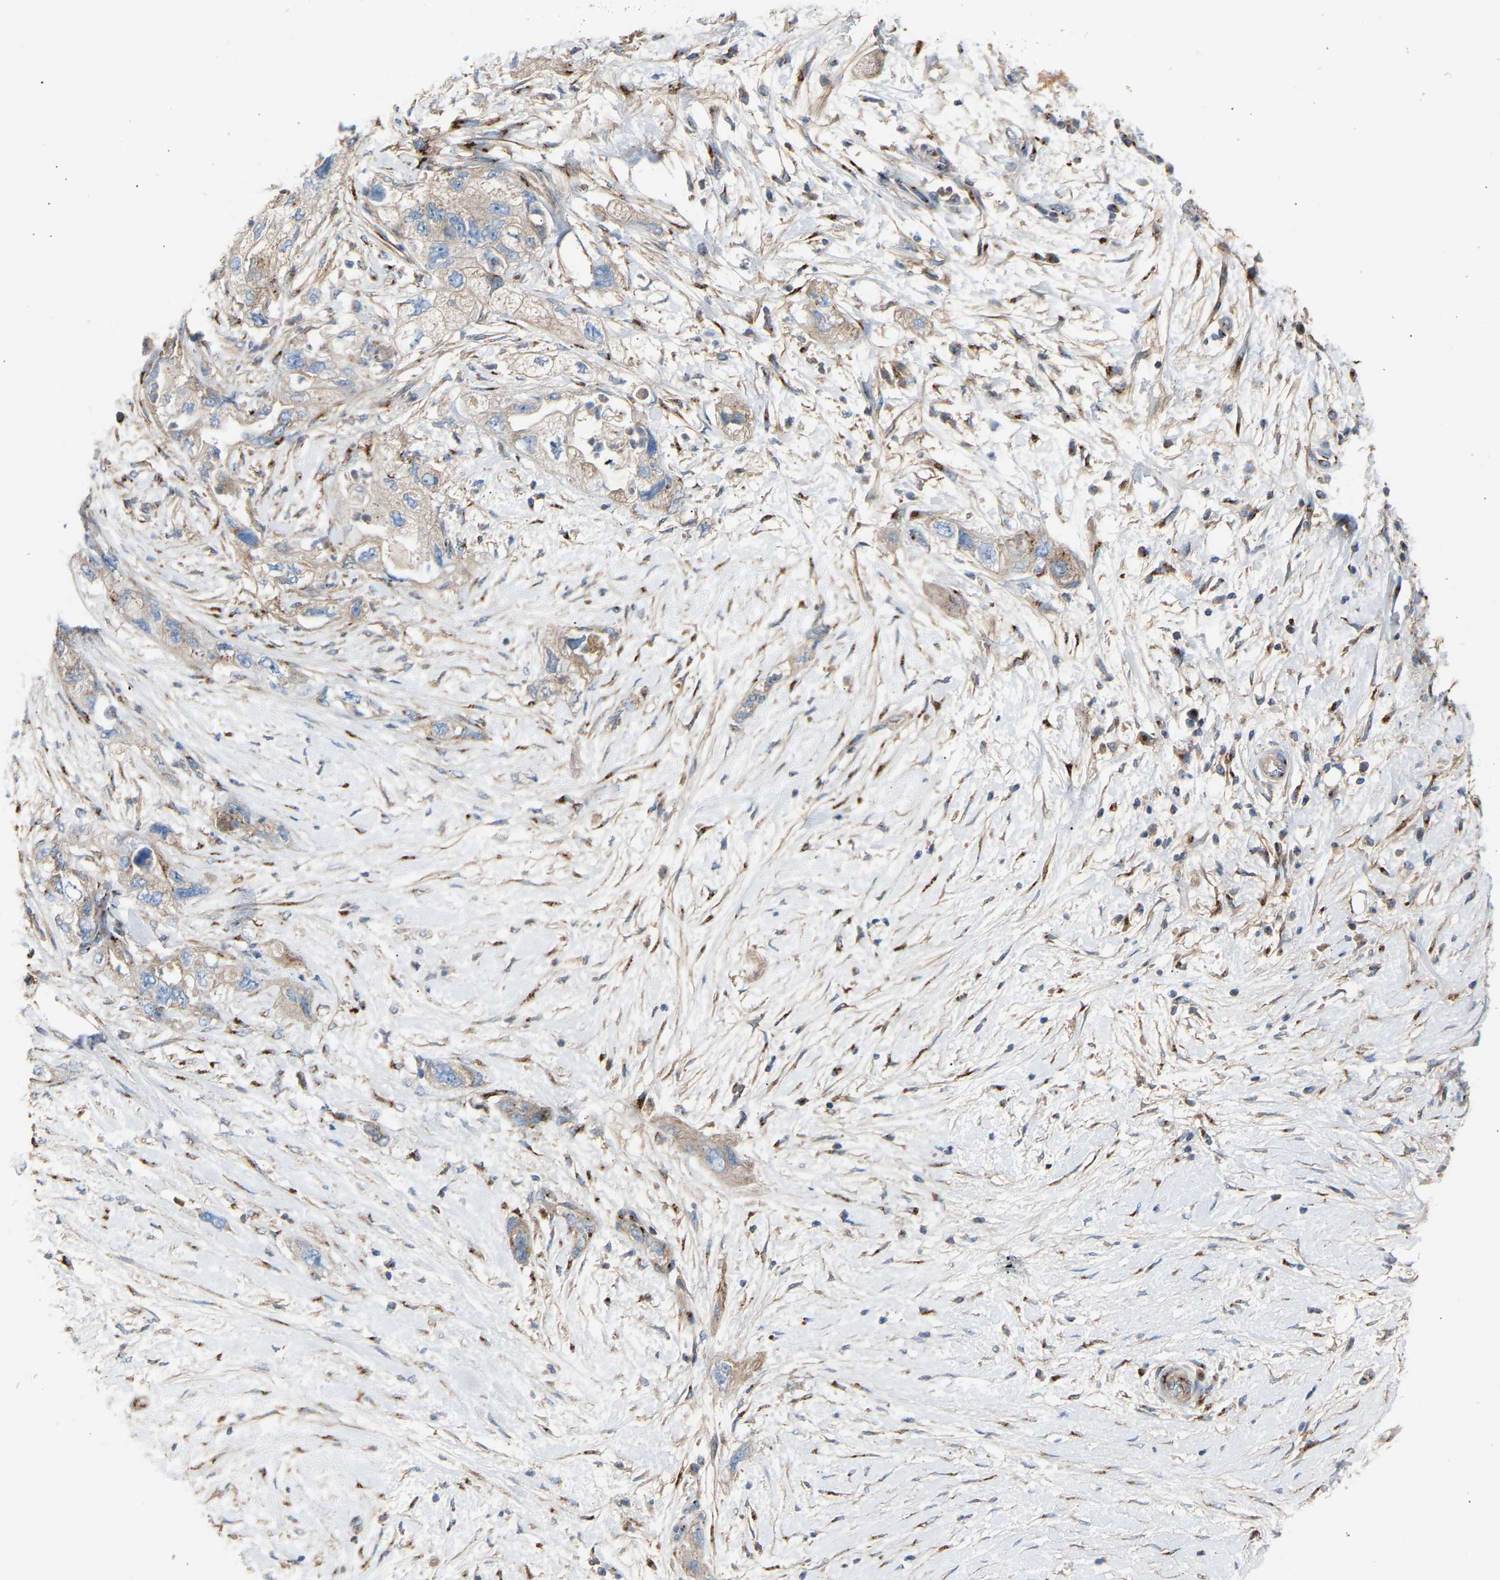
{"staining": {"intensity": "weak", "quantity": "<25%", "location": "cytoplasmic/membranous"}, "tissue": "pancreatic cancer", "cell_type": "Tumor cells", "image_type": "cancer", "snomed": [{"axis": "morphology", "description": "Adenocarcinoma, NOS"}, {"axis": "topography", "description": "Pancreas"}], "caption": "Immunohistochemistry (IHC) of adenocarcinoma (pancreatic) demonstrates no staining in tumor cells.", "gene": "CYREN", "patient": {"sex": "female", "age": 73}}